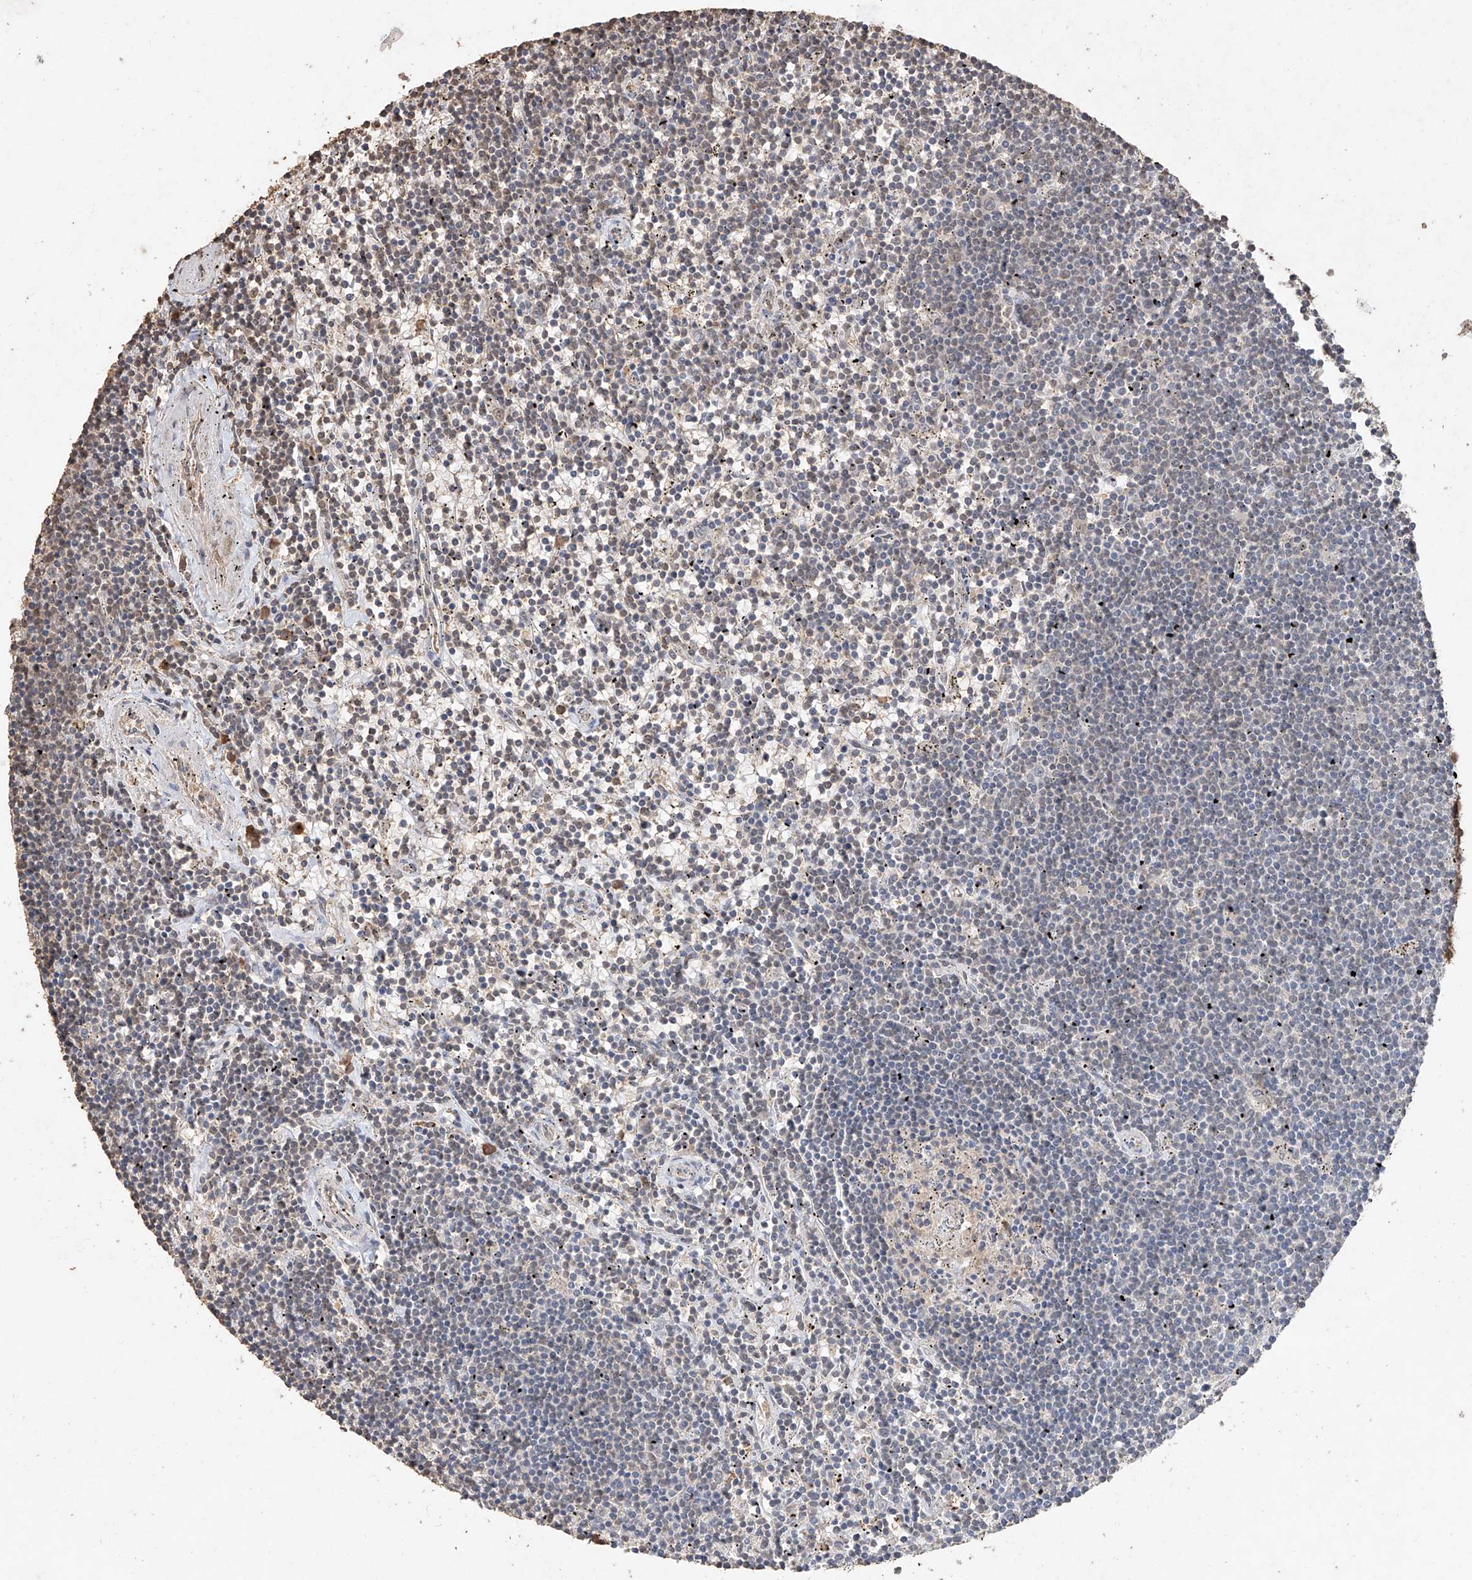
{"staining": {"intensity": "negative", "quantity": "none", "location": "none"}, "tissue": "lymphoma", "cell_type": "Tumor cells", "image_type": "cancer", "snomed": [{"axis": "morphology", "description": "Malignant lymphoma, non-Hodgkin's type, Low grade"}, {"axis": "topography", "description": "Spleen"}], "caption": "IHC histopathology image of human low-grade malignant lymphoma, non-Hodgkin's type stained for a protein (brown), which displays no positivity in tumor cells.", "gene": "ELOVL1", "patient": {"sex": "male", "age": 76}}